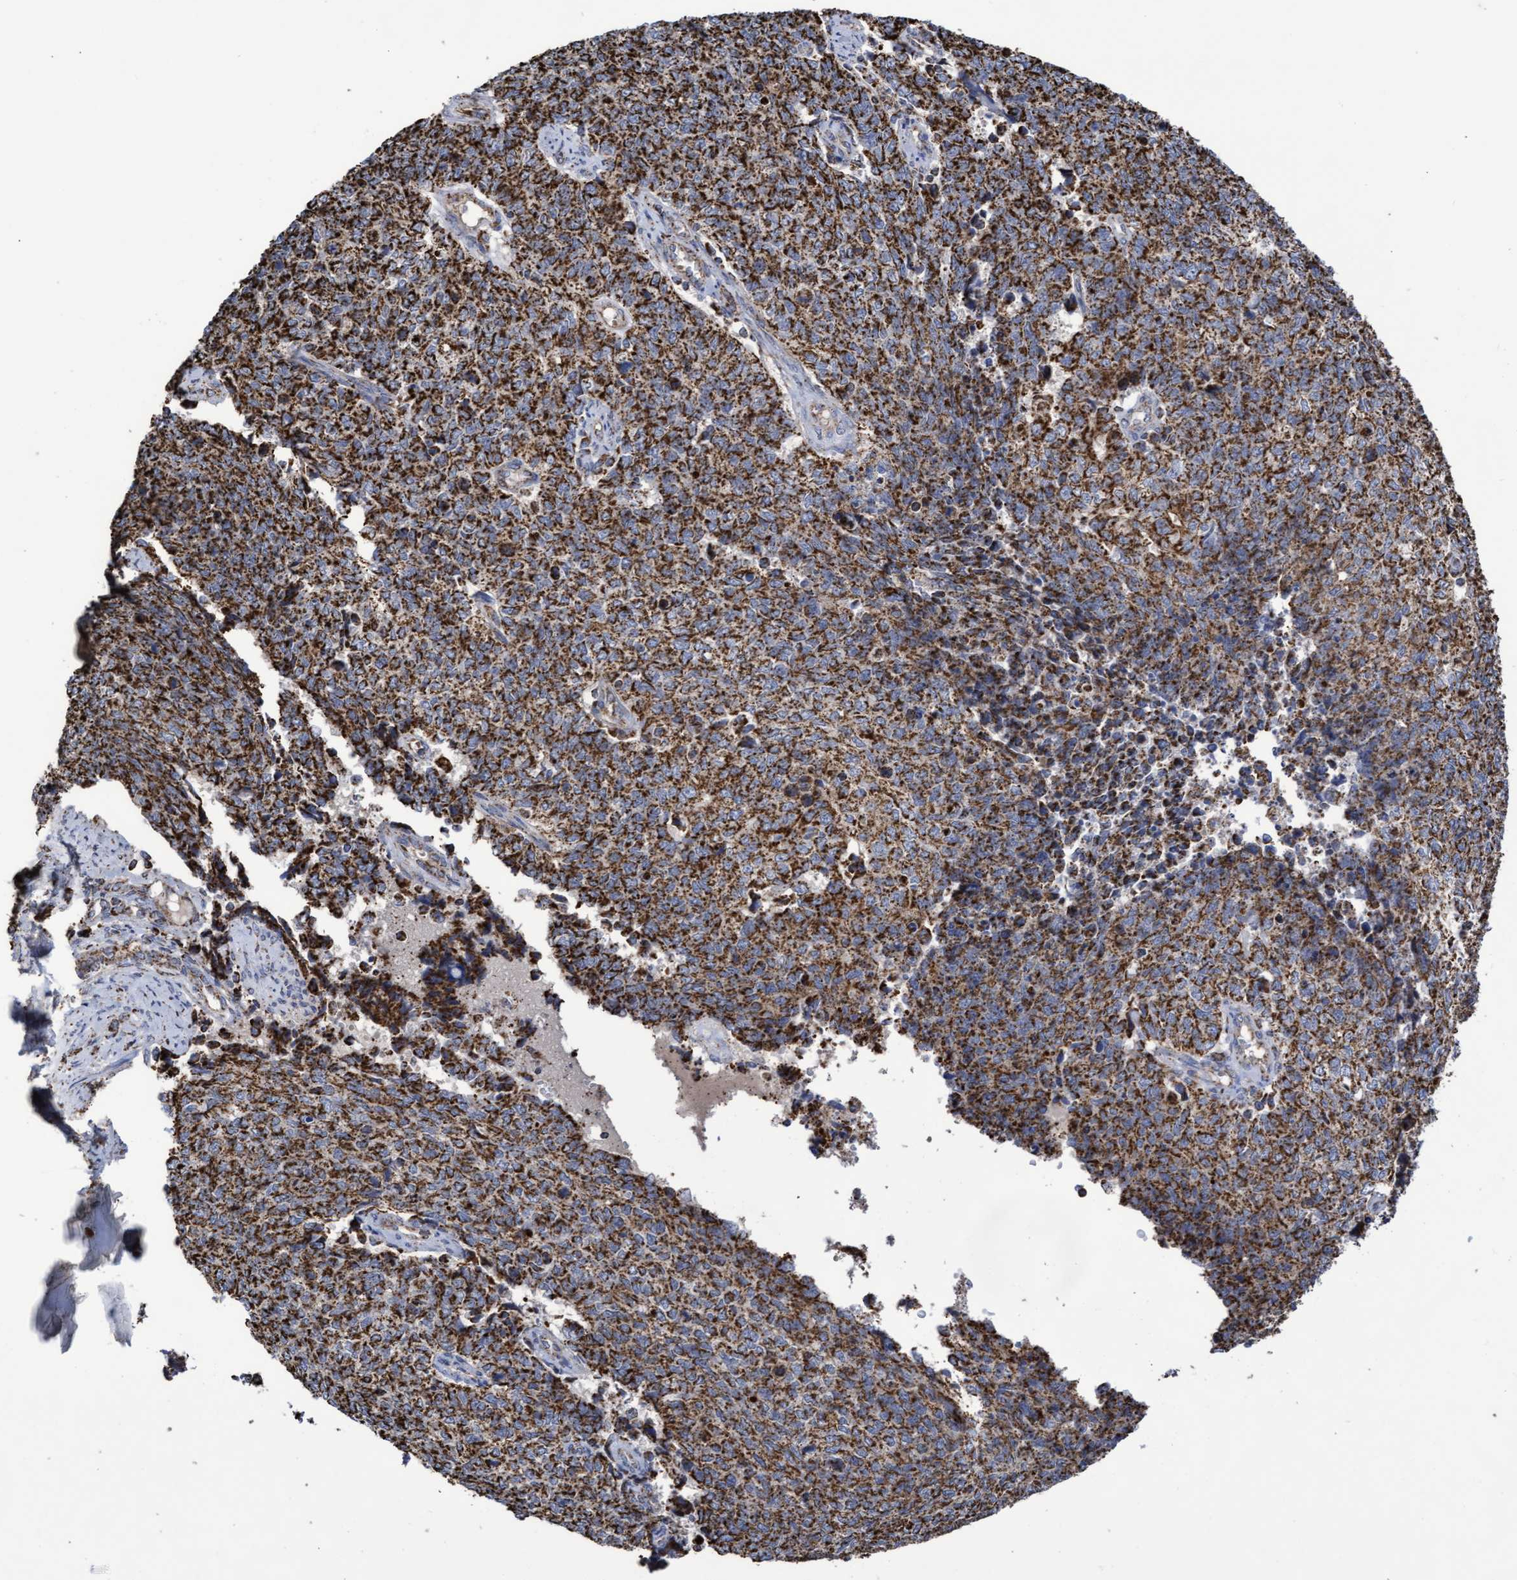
{"staining": {"intensity": "strong", "quantity": ">75%", "location": "cytoplasmic/membranous"}, "tissue": "cervical cancer", "cell_type": "Tumor cells", "image_type": "cancer", "snomed": [{"axis": "morphology", "description": "Squamous cell carcinoma, NOS"}, {"axis": "topography", "description": "Cervix"}], "caption": "The immunohistochemical stain highlights strong cytoplasmic/membranous staining in tumor cells of cervical squamous cell carcinoma tissue.", "gene": "COBL", "patient": {"sex": "female", "age": 63}}